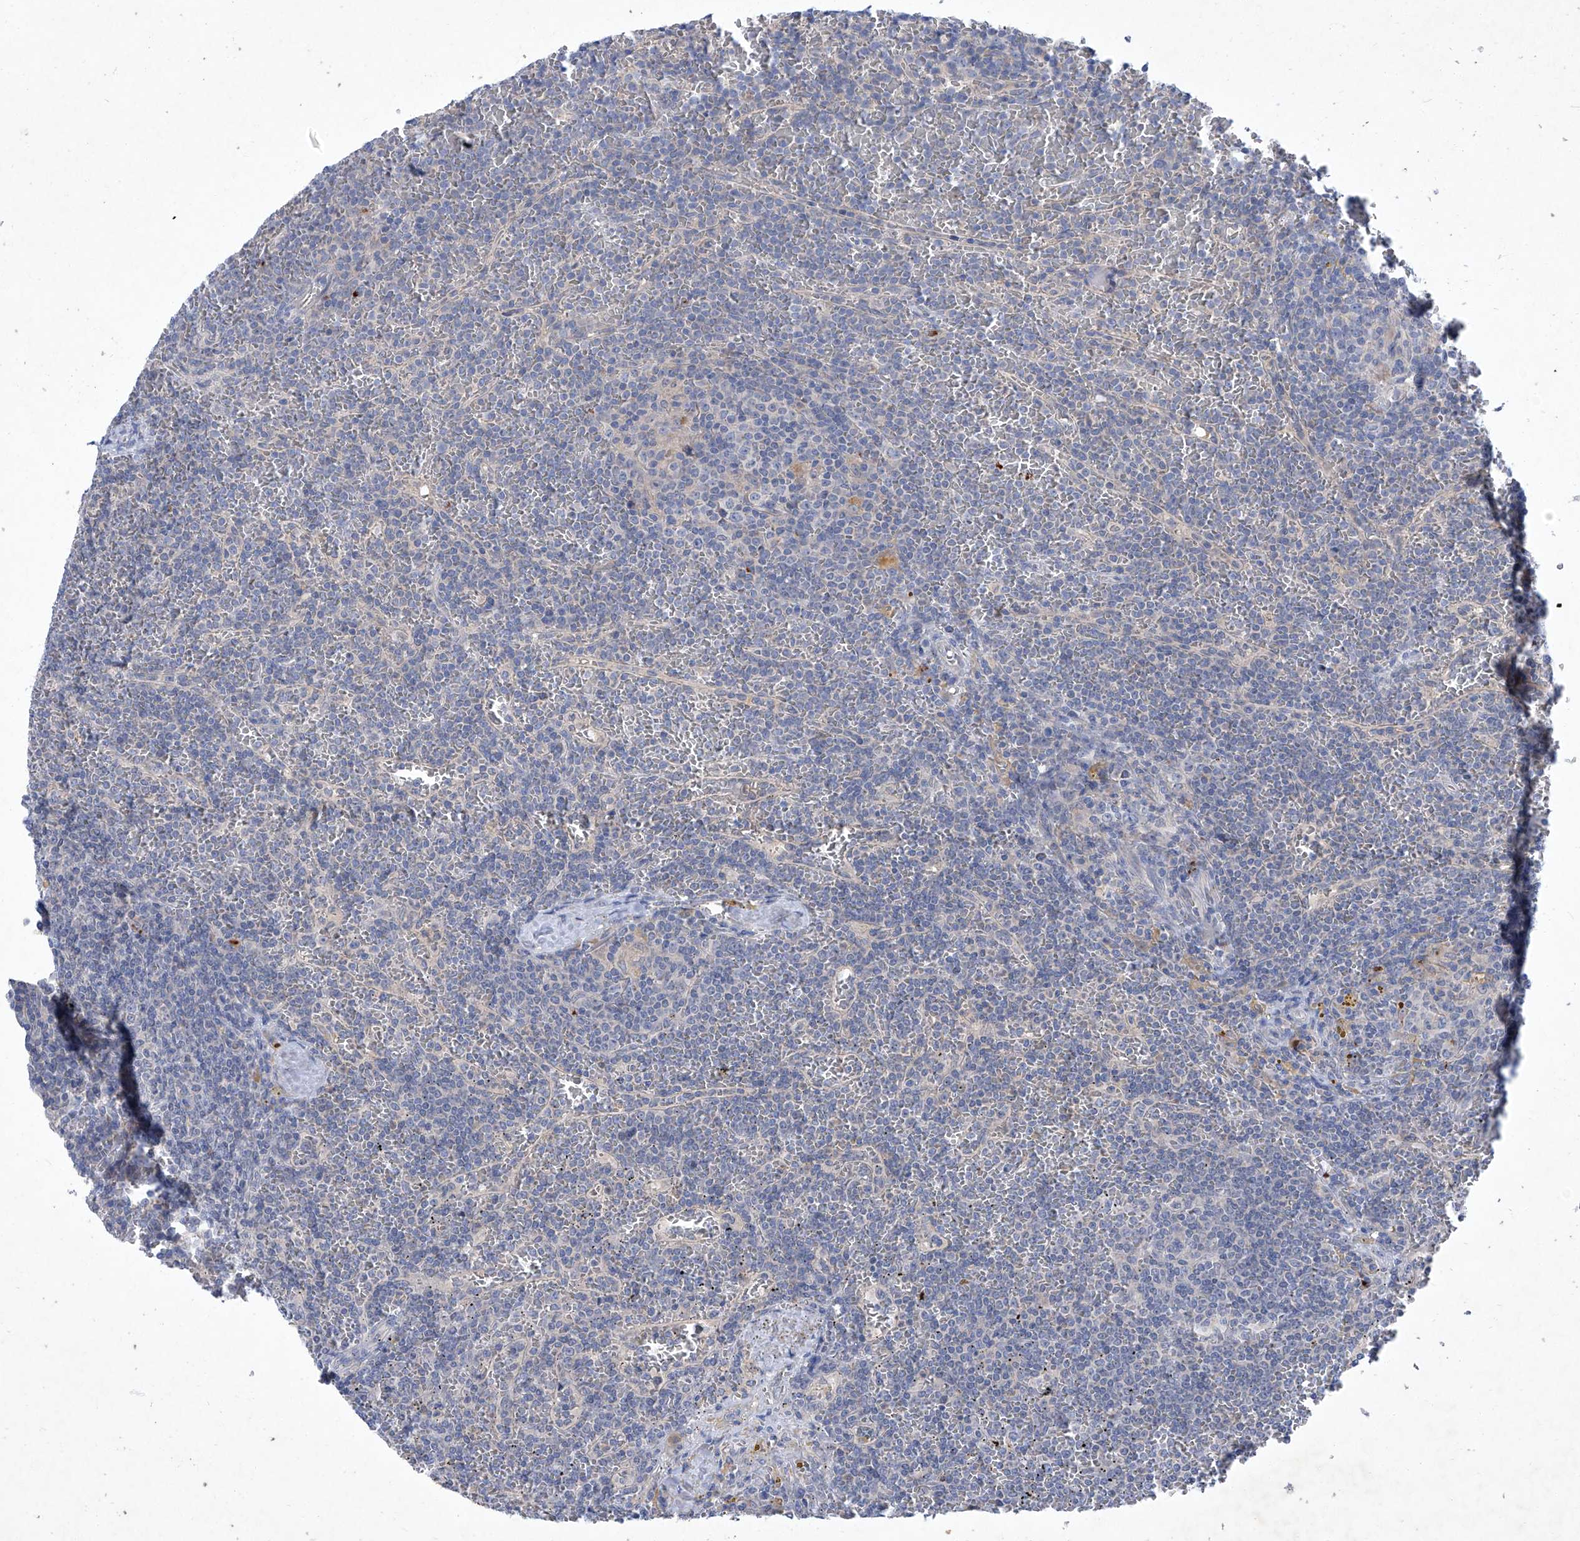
{"staining": {"intensity": "negative", "quantity": "none", "location": "none"}, "tissue": "lymphoma", "cell_type": "Tumor cells", "image_type": "cancer", "snomed": [{"axis": "morphology", "description": "Malignant lymphoma, non-Hodgkin's type, Low grade"}, {"axis": "topography", "description": "Spleen"}], "caption": "The photomicrograph exhibits no staining of tumor cells in malignant lymphoma, non-Hodgkin's type (low-grade).", "gene": "SBK2", "patient": {"sex": "female", "age": 19}}